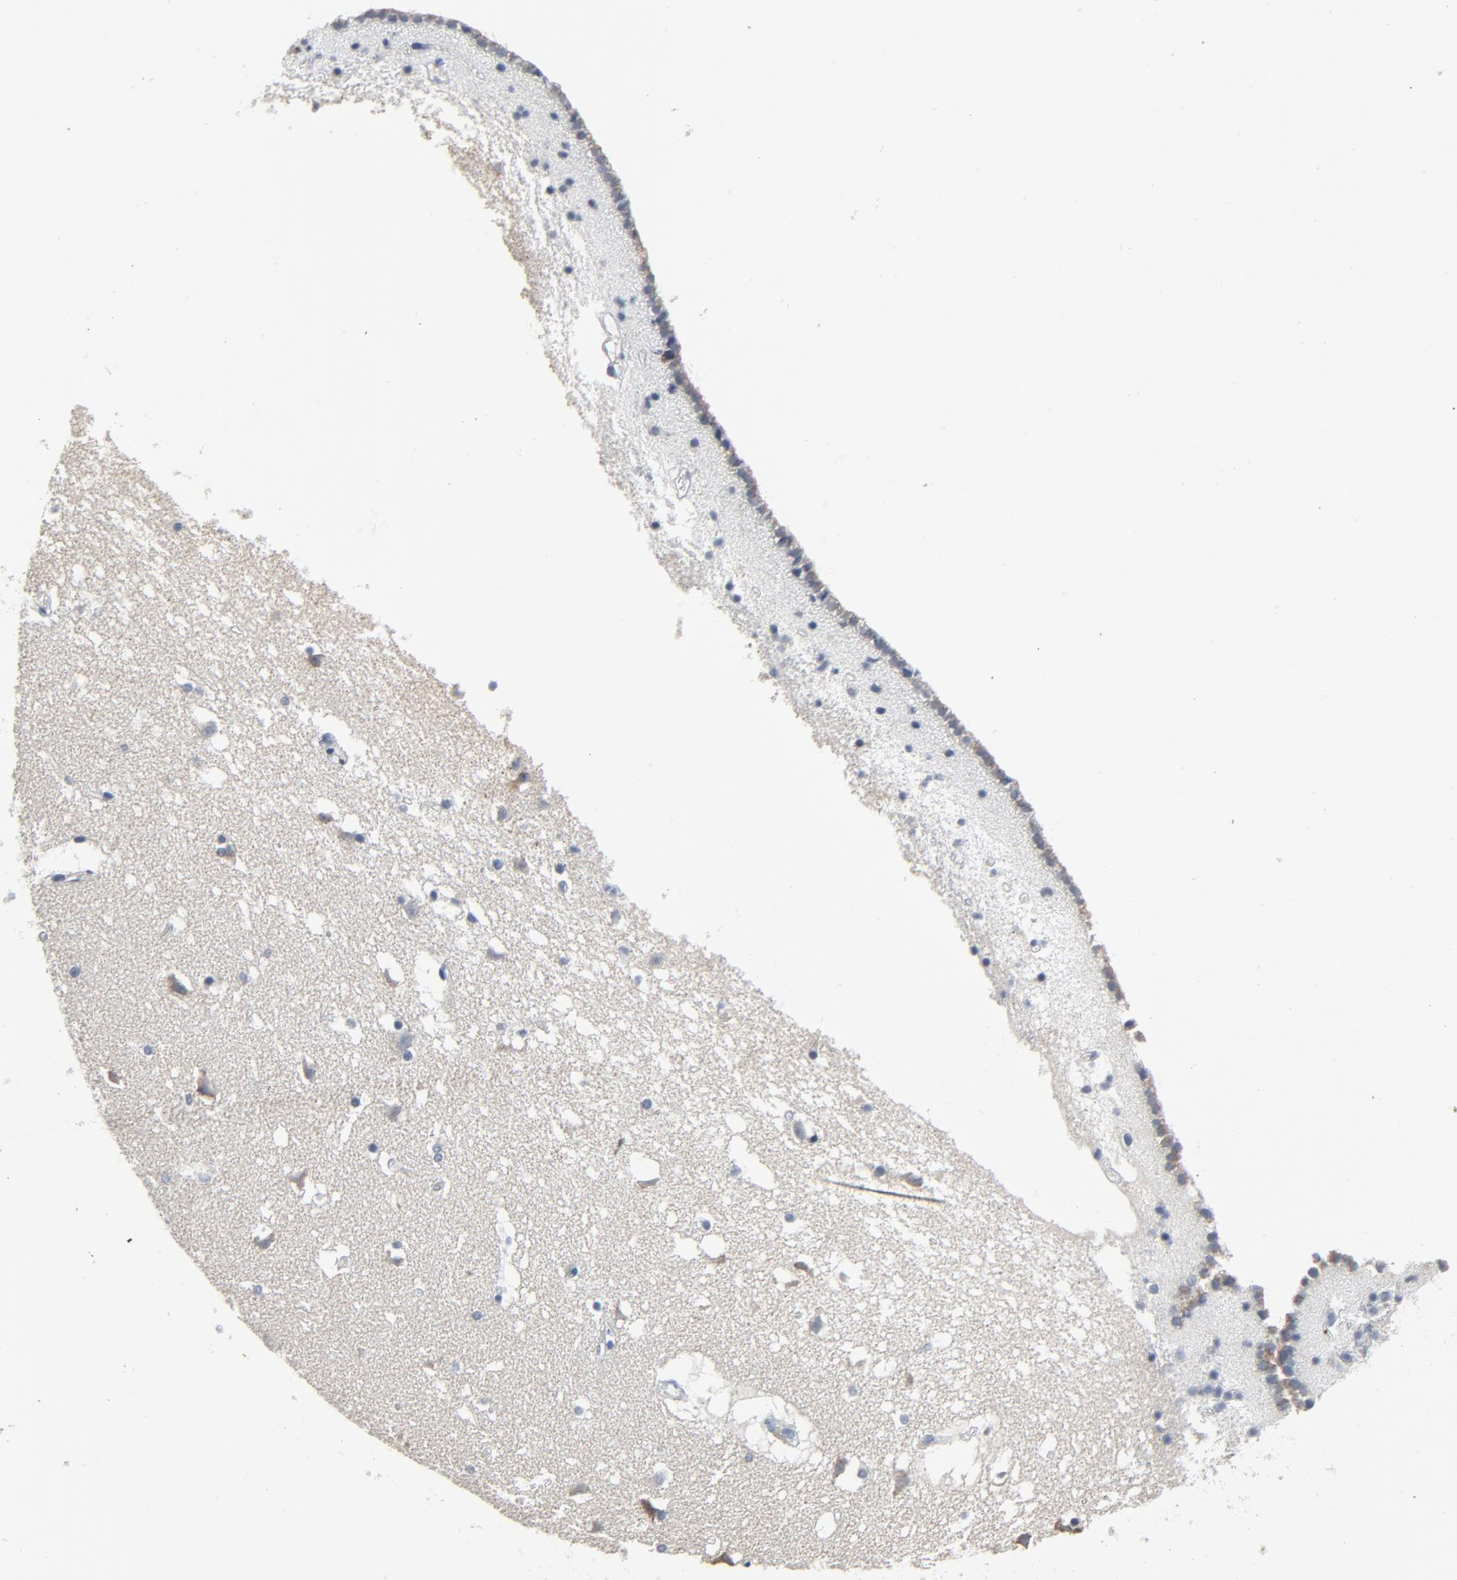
{"staining": {"intensity": "negative", "quantity": "none", "location": "none"}, "tissue": "caudate", "cell_type": "Glial cells", "image_type": "normal", "snomed": [{"axis": "morphology", "description": "Normal tissue, NOS"}, {"axis": "topography", "description": "Lateral ventricle wall"}], "caption": "Protein analysis of unremarkable caudate exhibits no significant positivity in glial cells. The staining is performed using DAB (3,3'-diaminobenzidine) brown chromogen with nuclei counter-stained in using hematoxylin.", "gene": "GPX2", "patient": {"sex": "male", "age": 45}}